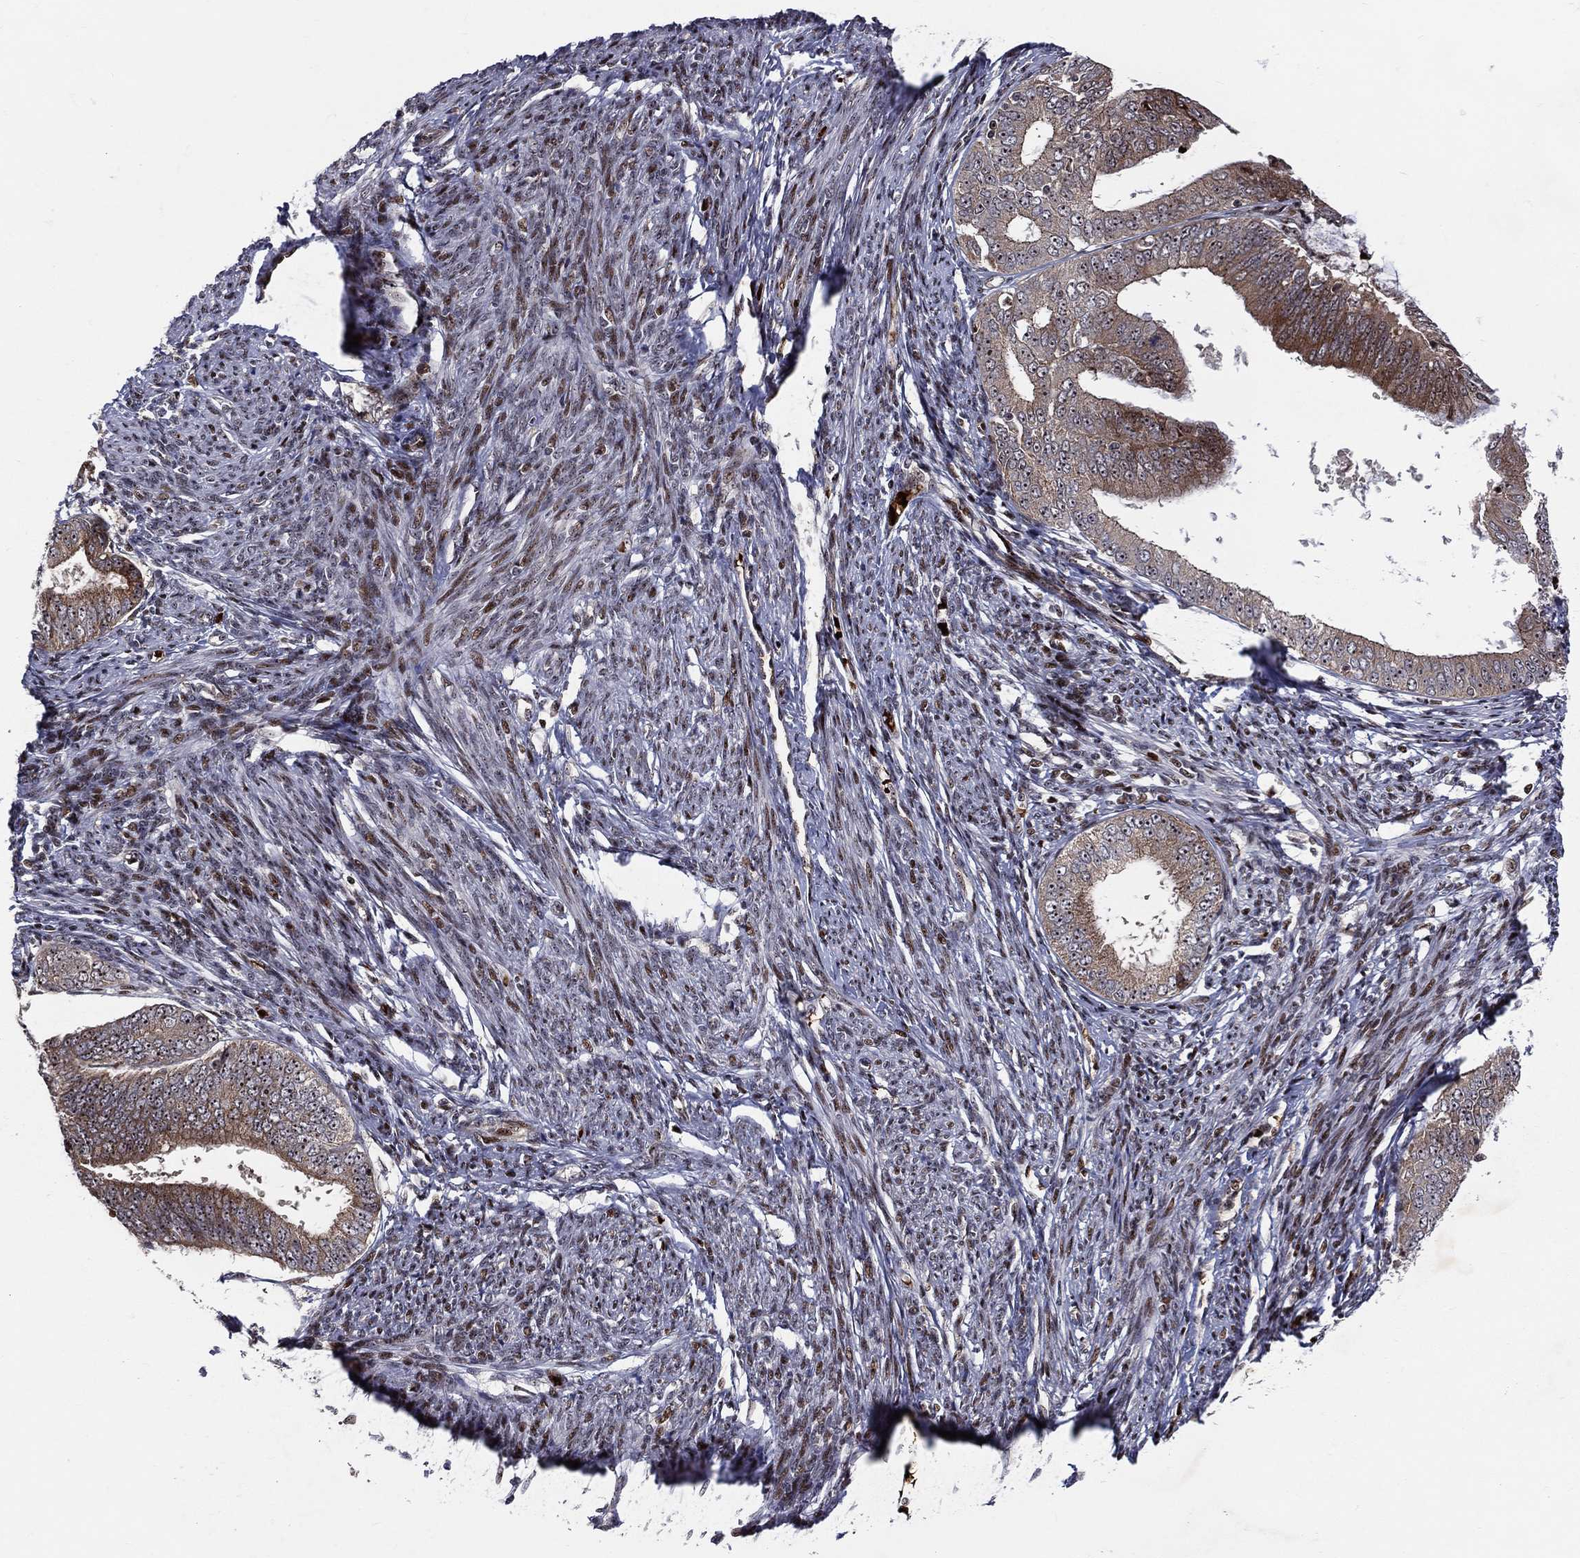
{"staining": {"intensity": "strong", "quantity": "25%-75%", "location": "cytoplasmic/membranous,nuclear"}, "tissue": "endometrial cancer", "cell_type": "Tumor cells", "image_type": "cancer", "snomed": [{"axis": "morphology", "description": "Adenocarcinoma, NOS"}, {"axis": "topography", "description": "Endometrium"}], "caption": "Endometrial adenocarcinoma stained for a protein shows strong cytoplasmic/membranous and nuclear positivity in tumor cells. The staining is performed using DAB (3,3'-diaminobenzidine) brown chromogen to label protein expression. The nuclei are counter-stained blue using hematoxylin.", "gene": "VHL", "patient": {"sex": "female", "age": 63}}